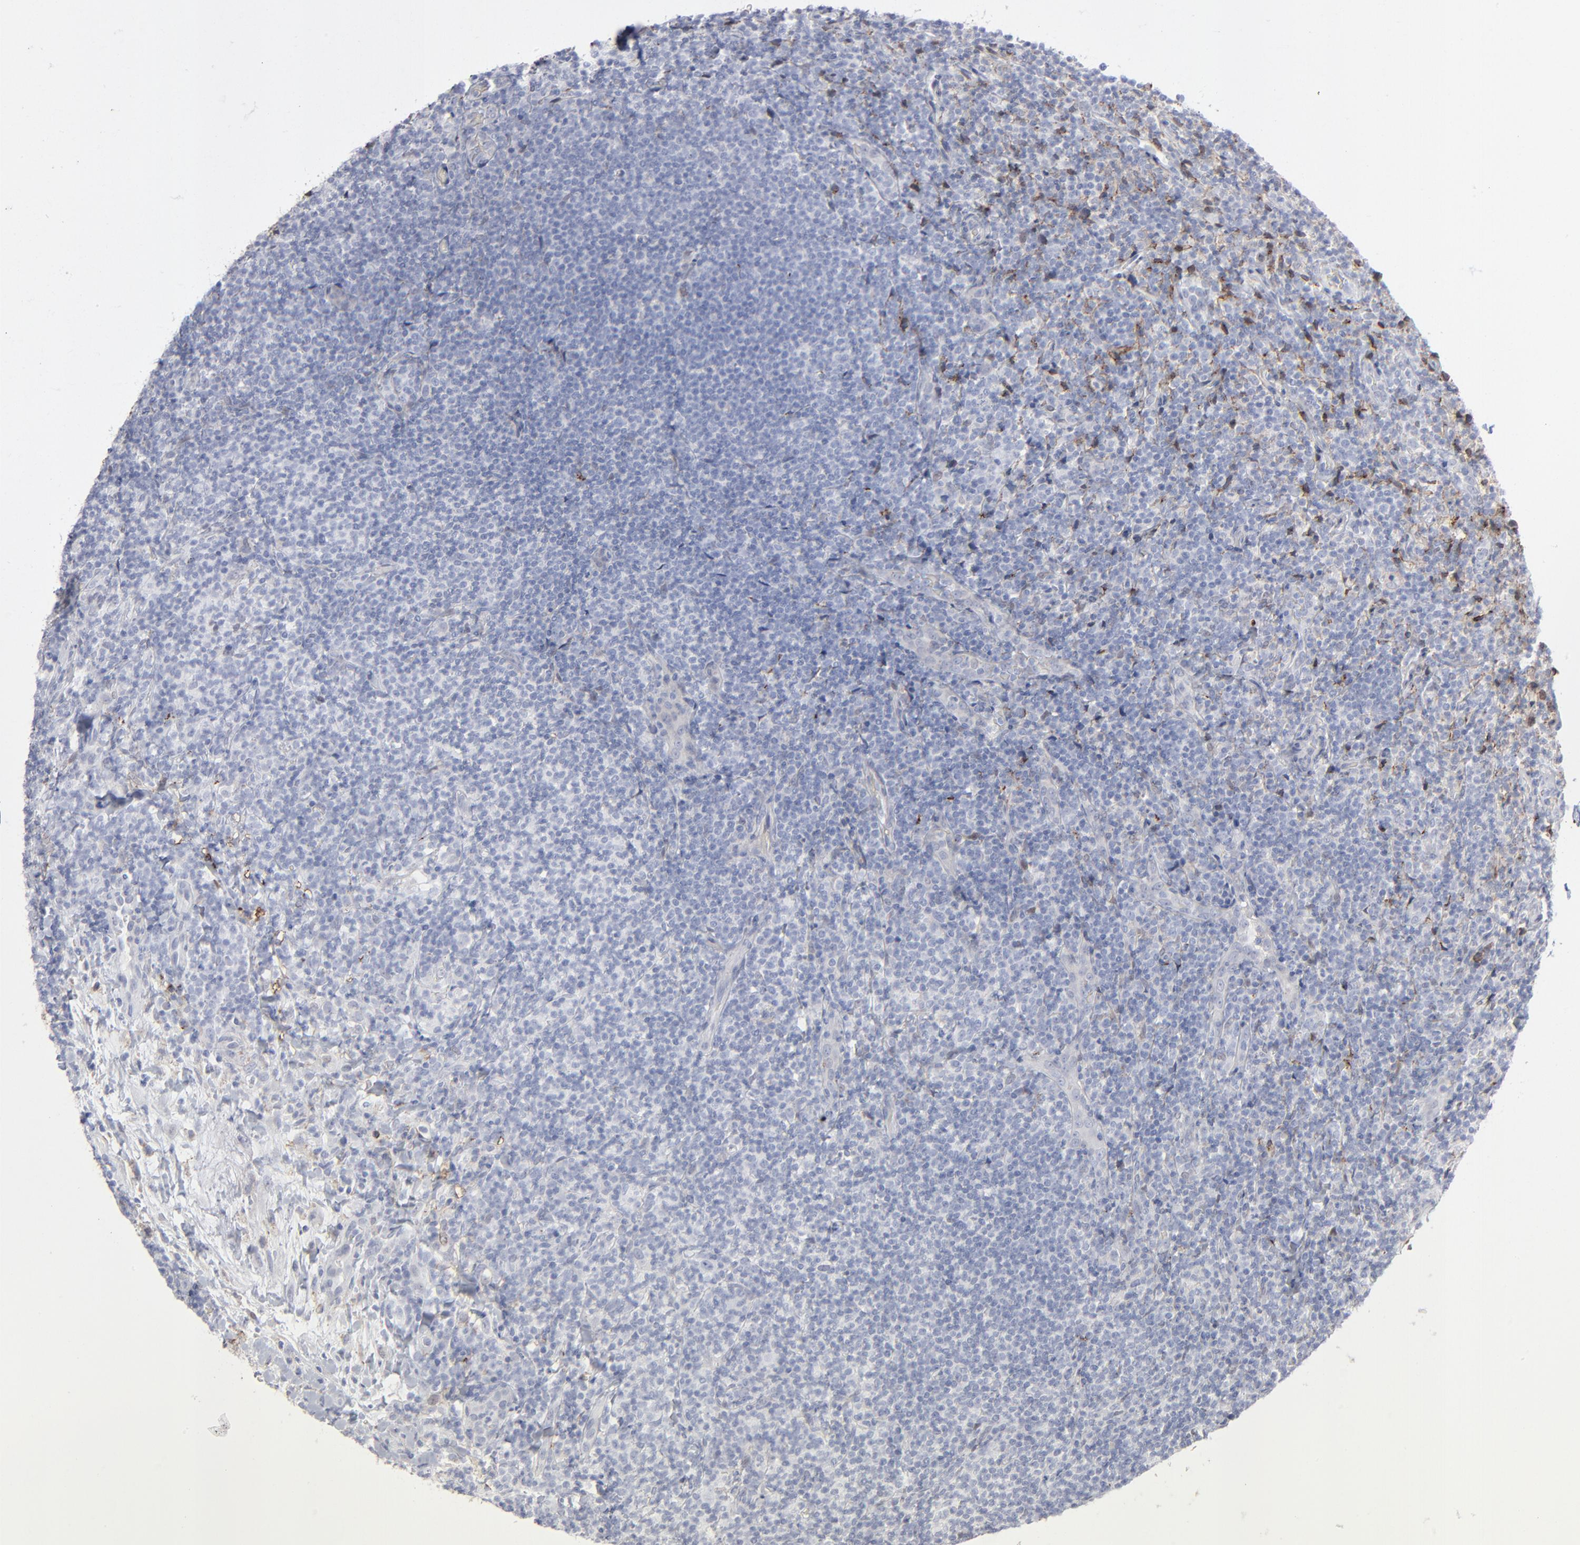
{"staining": {"intensity": "negative", "quantity": "none", "location": "none"}, "tissue": "lymphoma", "cell_type": "Tumor cells", "image_type": "cancer", "snomed": [{"axis": "morphology", "description": "Malignant lymphoma, non-Hodgkin's type, Low grade"}, {"axis": "topography", "description": "Lymph node"}], "caption": "Human lymphoma stained for a protein using immunohistochemistry shows no positivity in tumor cells.", "gene": "ANXA5", "patient": {"sex": "female", "age": 76}}